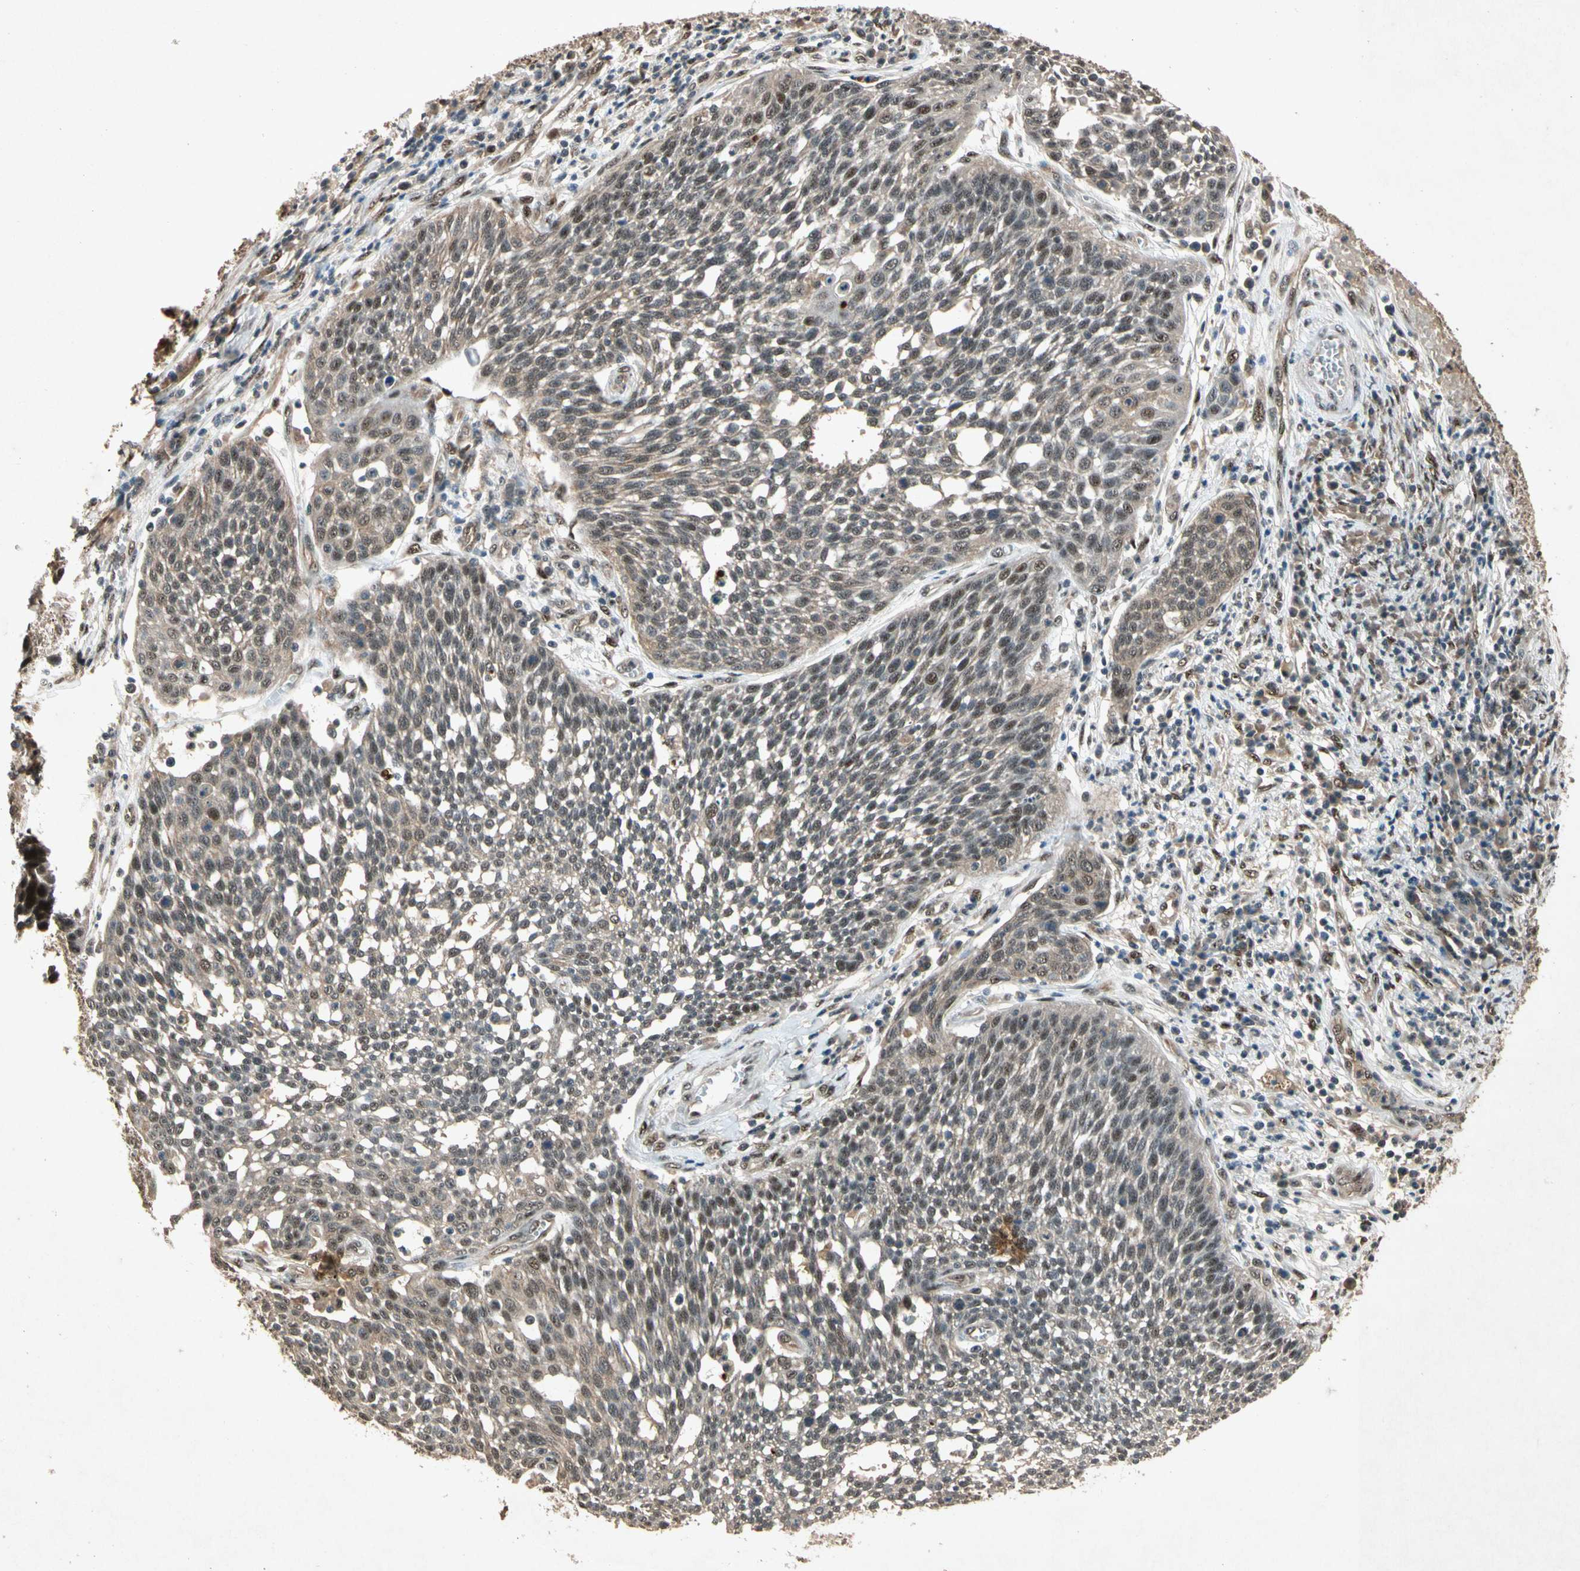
{"staining": {"intensity": "moderate", "quantity": ">75%", "location": "nuclear"}, "tissue": "cervical cancer", "cell_type": "Tumor cells", "image_type": "cancer", "snomed": [{"axis": "morphology", "description": "Squamous cell carcinoma, NOS"}, {"axis": "topography", "description": "Cervix"}], "caption": "A brown stain shows moderate nuclear staining of a protein in human cervical cancer tumor cells.", "gene": "PML", "patient": {"sex": "female", "age": 34}}